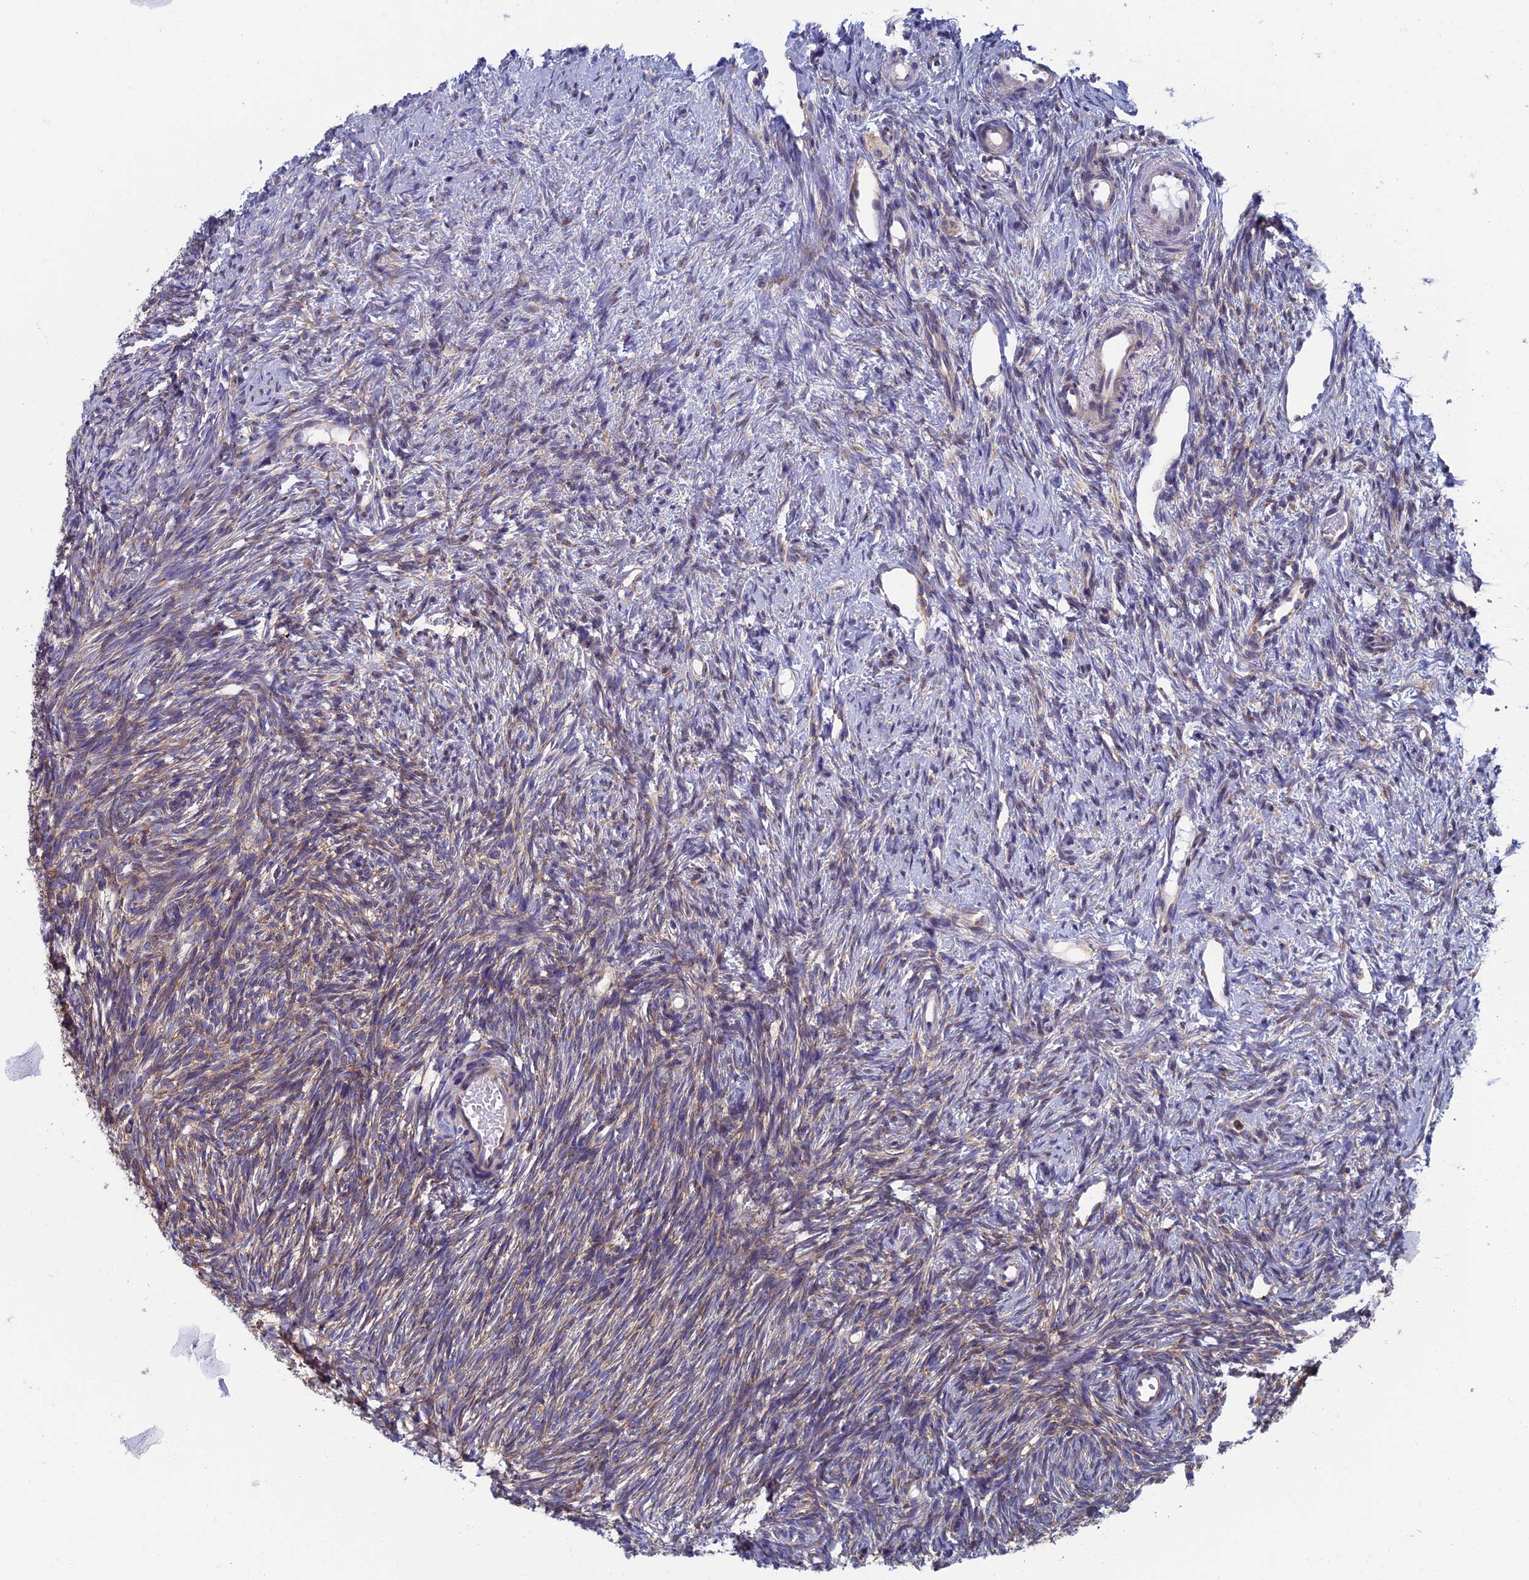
{"staining": {"intensity": "moderate", "quantity": "25%-75%", "location": "cytoplasmic/membranous"}, "tissue": "ovary", "cell_type": "Ovarian stroma cells", "image_type": "normal", "snomed": [{"axis": "morphology", "description": "Normal tissue, NOS"}, {"axis": "topography", "description": "Ovary"}], "caption": "Ovarian stroma cells display moderate cytoplasmic/membranous staining in approximately 25%-75% of cells in unremarkable ovary. (DAB (3,3'-diaminobenzidine) IHC with brightfield microscopy, high magnification).", "gene": "YBX1", "patient": {"sex": "female", "age": 51}}